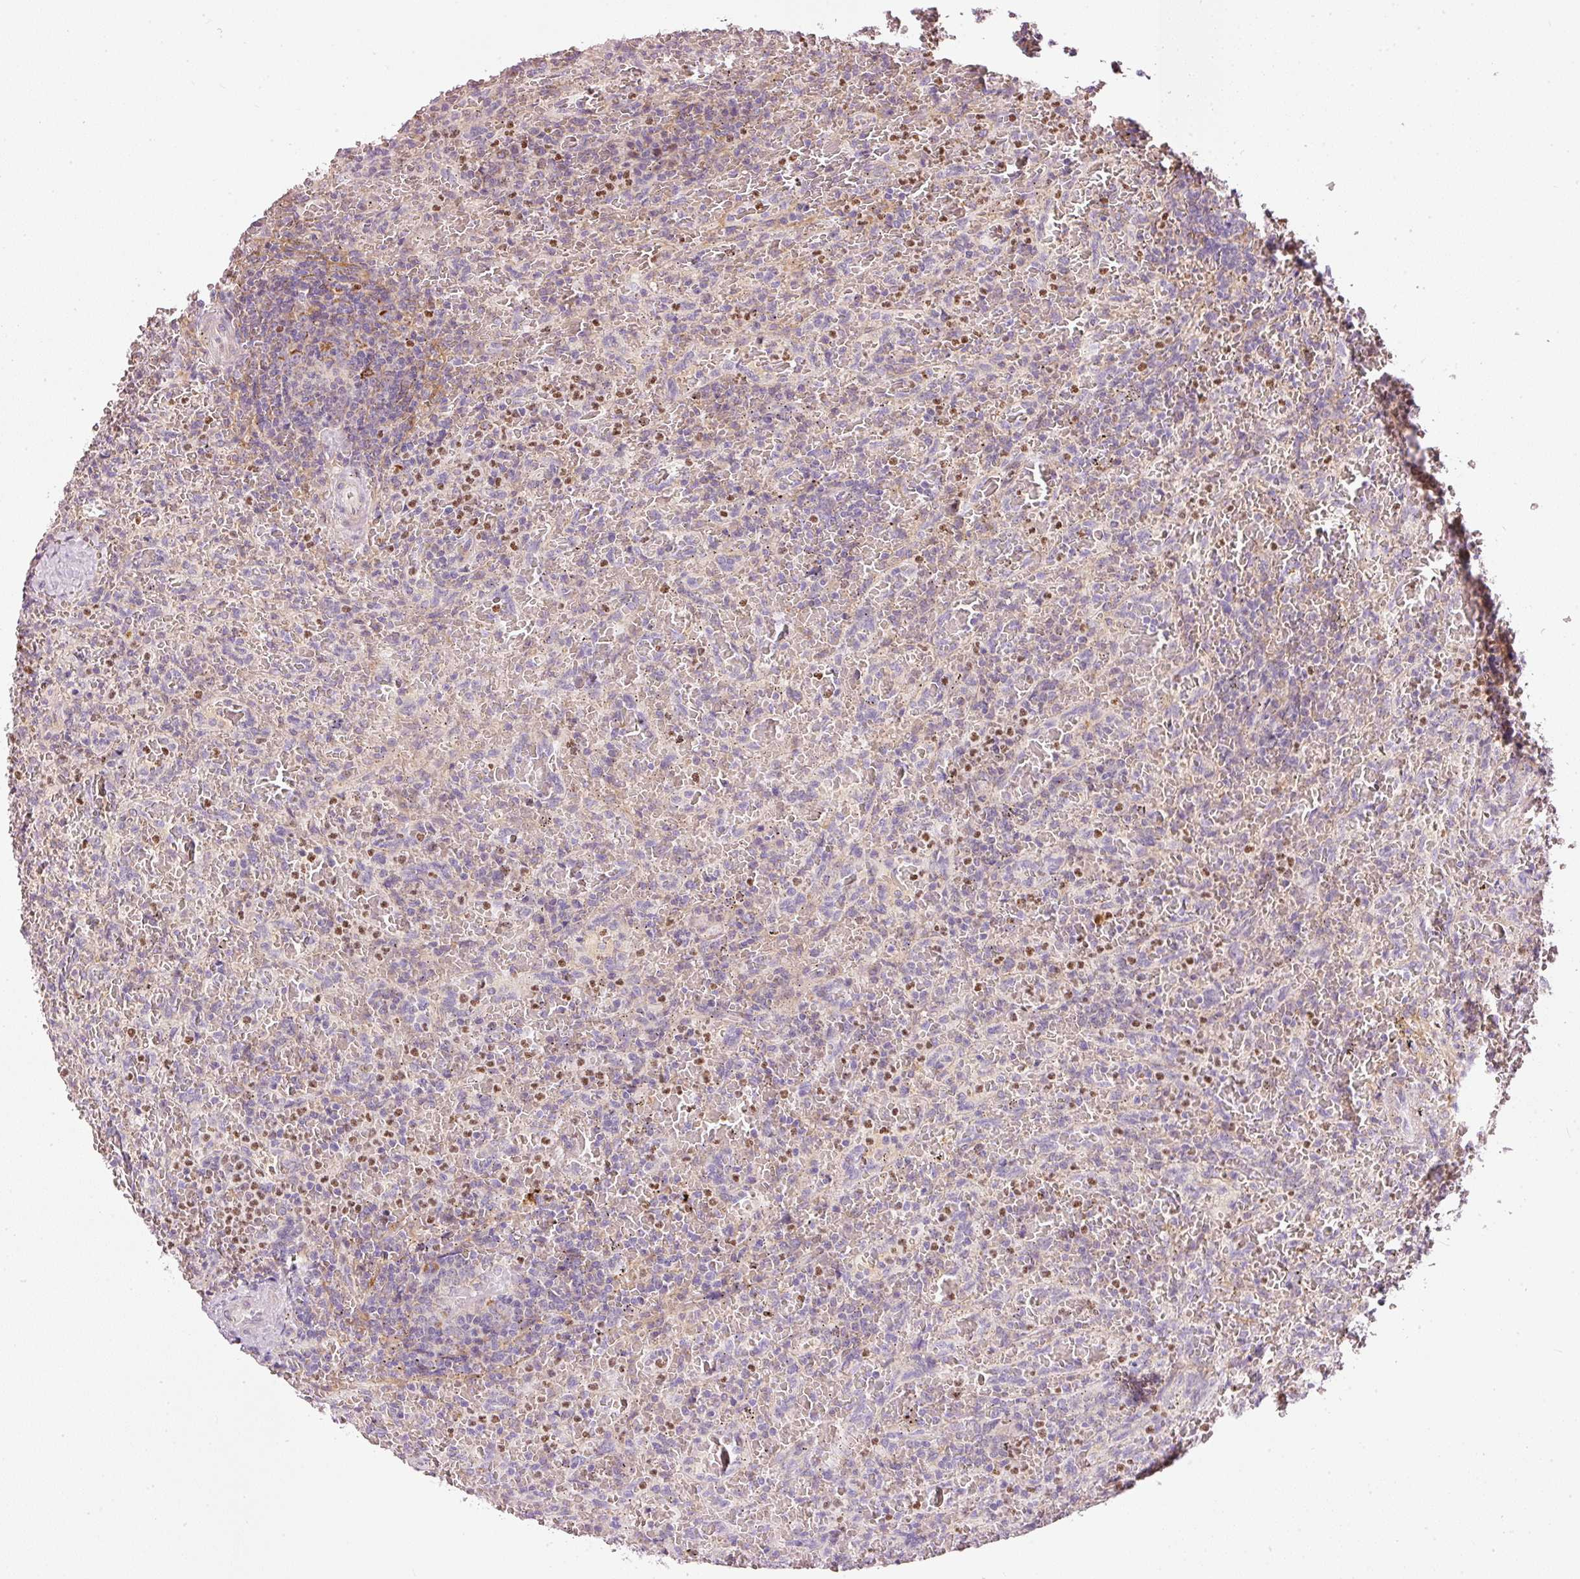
{"staining": {"intensity": "negative", "quantity": "none", "location": "none"}, "tissue": "lymphoma", "cell_type": "Tumor cells", "image_type": "cancer", "snomed": [{"axis": "morphology", "description": "Malignant lymphoma, non-Hodgkin's type, Low grade"}, {"axis": "topography", "description": "Spleen"}], "caption": "Photomicrograph shows no protein positivity in tumor cells of malignant lymphoma, non-Hodgkin's type (low-grade) tissue.", "gene": "MTHFD1L", "patient": {"sex": "female", "age": 64}}